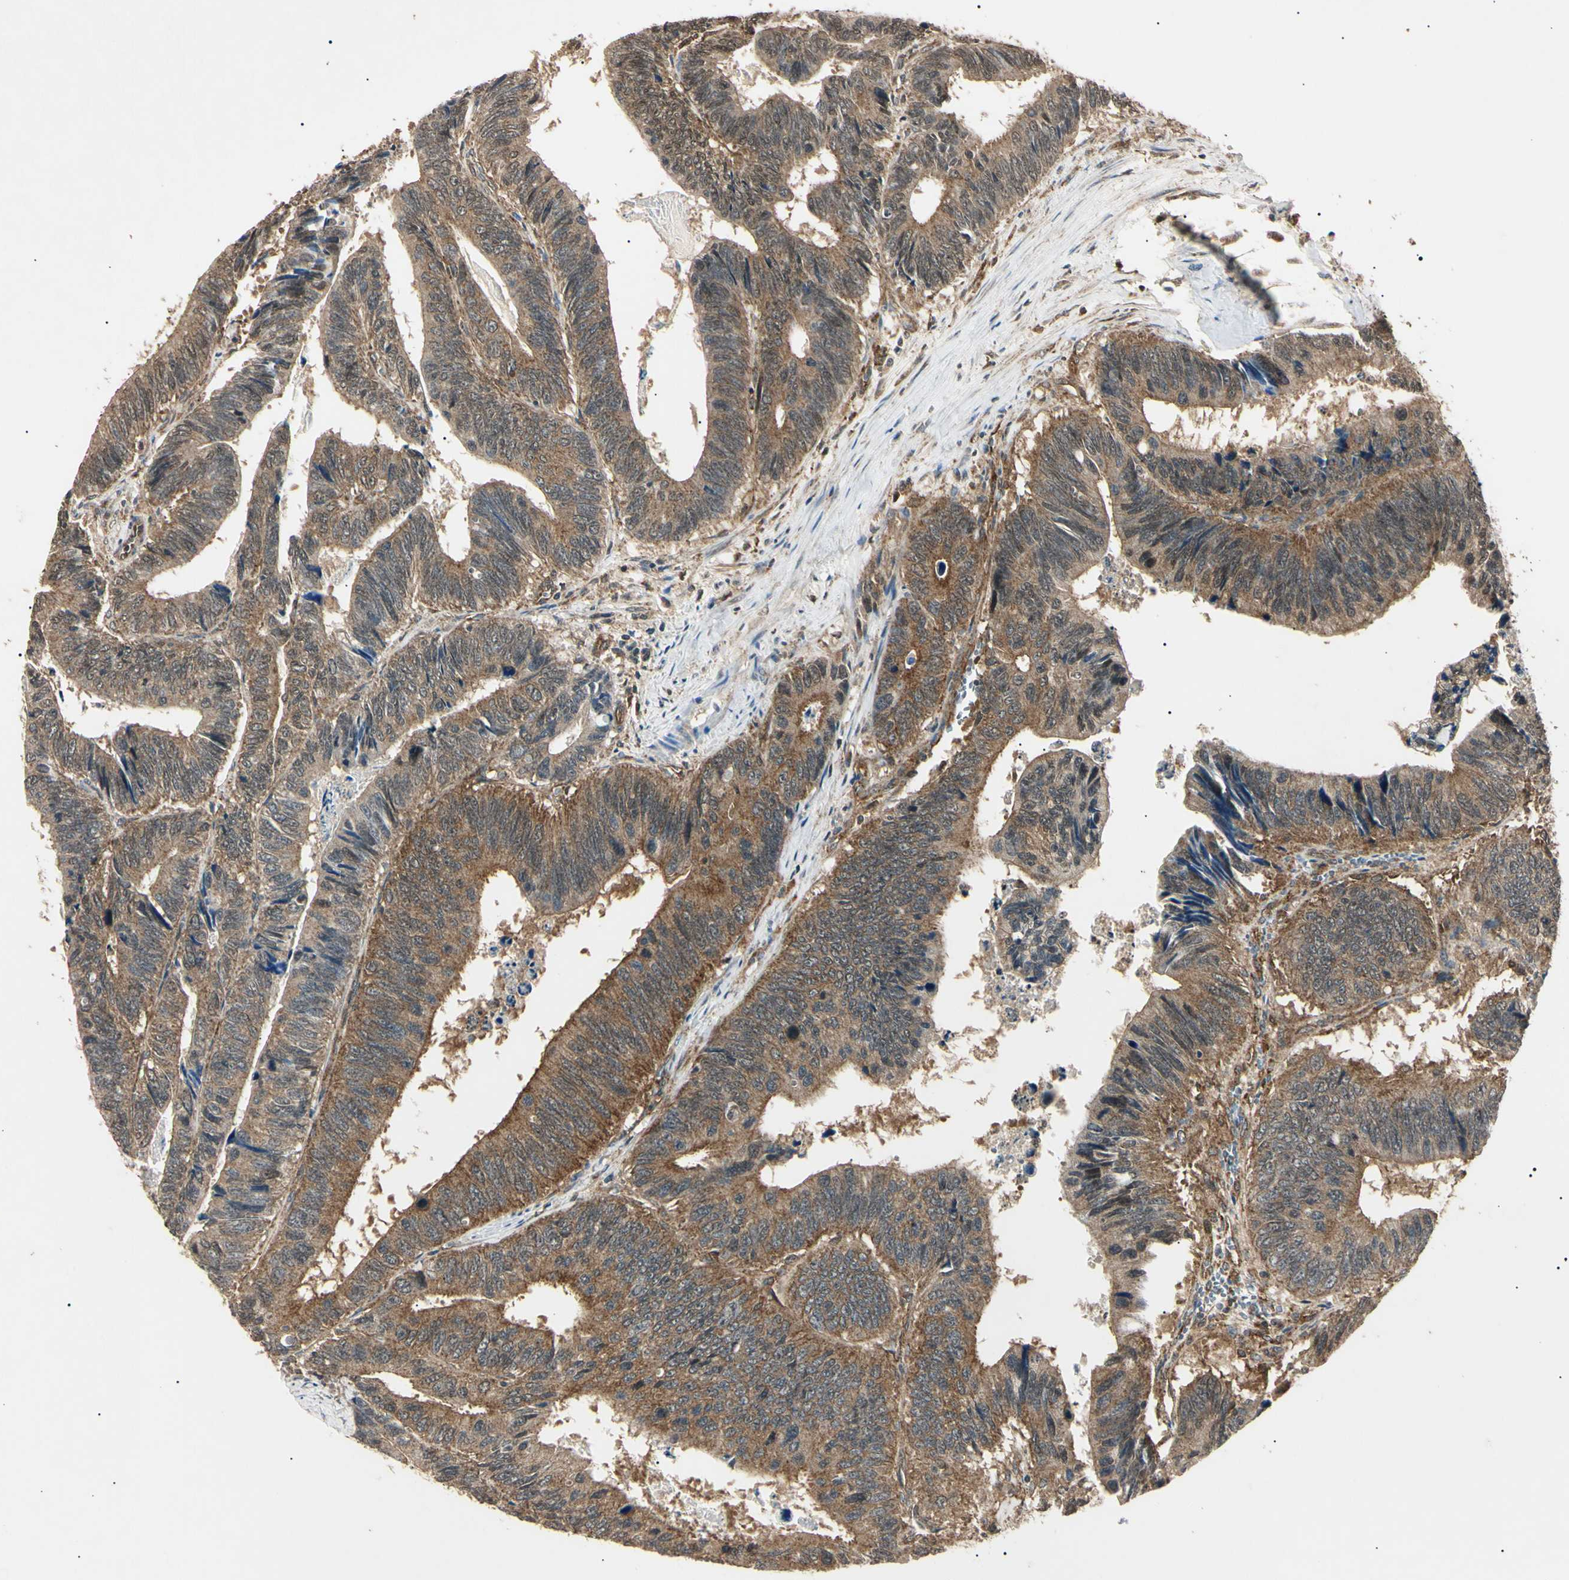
{"staining": {"intensity": "moderate", "quantity": ">75%", "location": "cytoplasmic/membranous"}, "tissue": "colorectal cancer", "cell_type": "Tumor cells", "image_type": "cancer", "snomed": [{"axis": "morphology", "description": "Adenocarcinoma, NOS"}, {"axis": "topography", "description": "Colon"}], "caption": "Immunohistochemical staining of human colorectal adenocarcinoma displays medium levels of moderate cytoplasmic/membranous protein staining in approximately >75% of tumor cells.", "gene": "EPN1", "patient": {"sex": "male", "age": 72}}